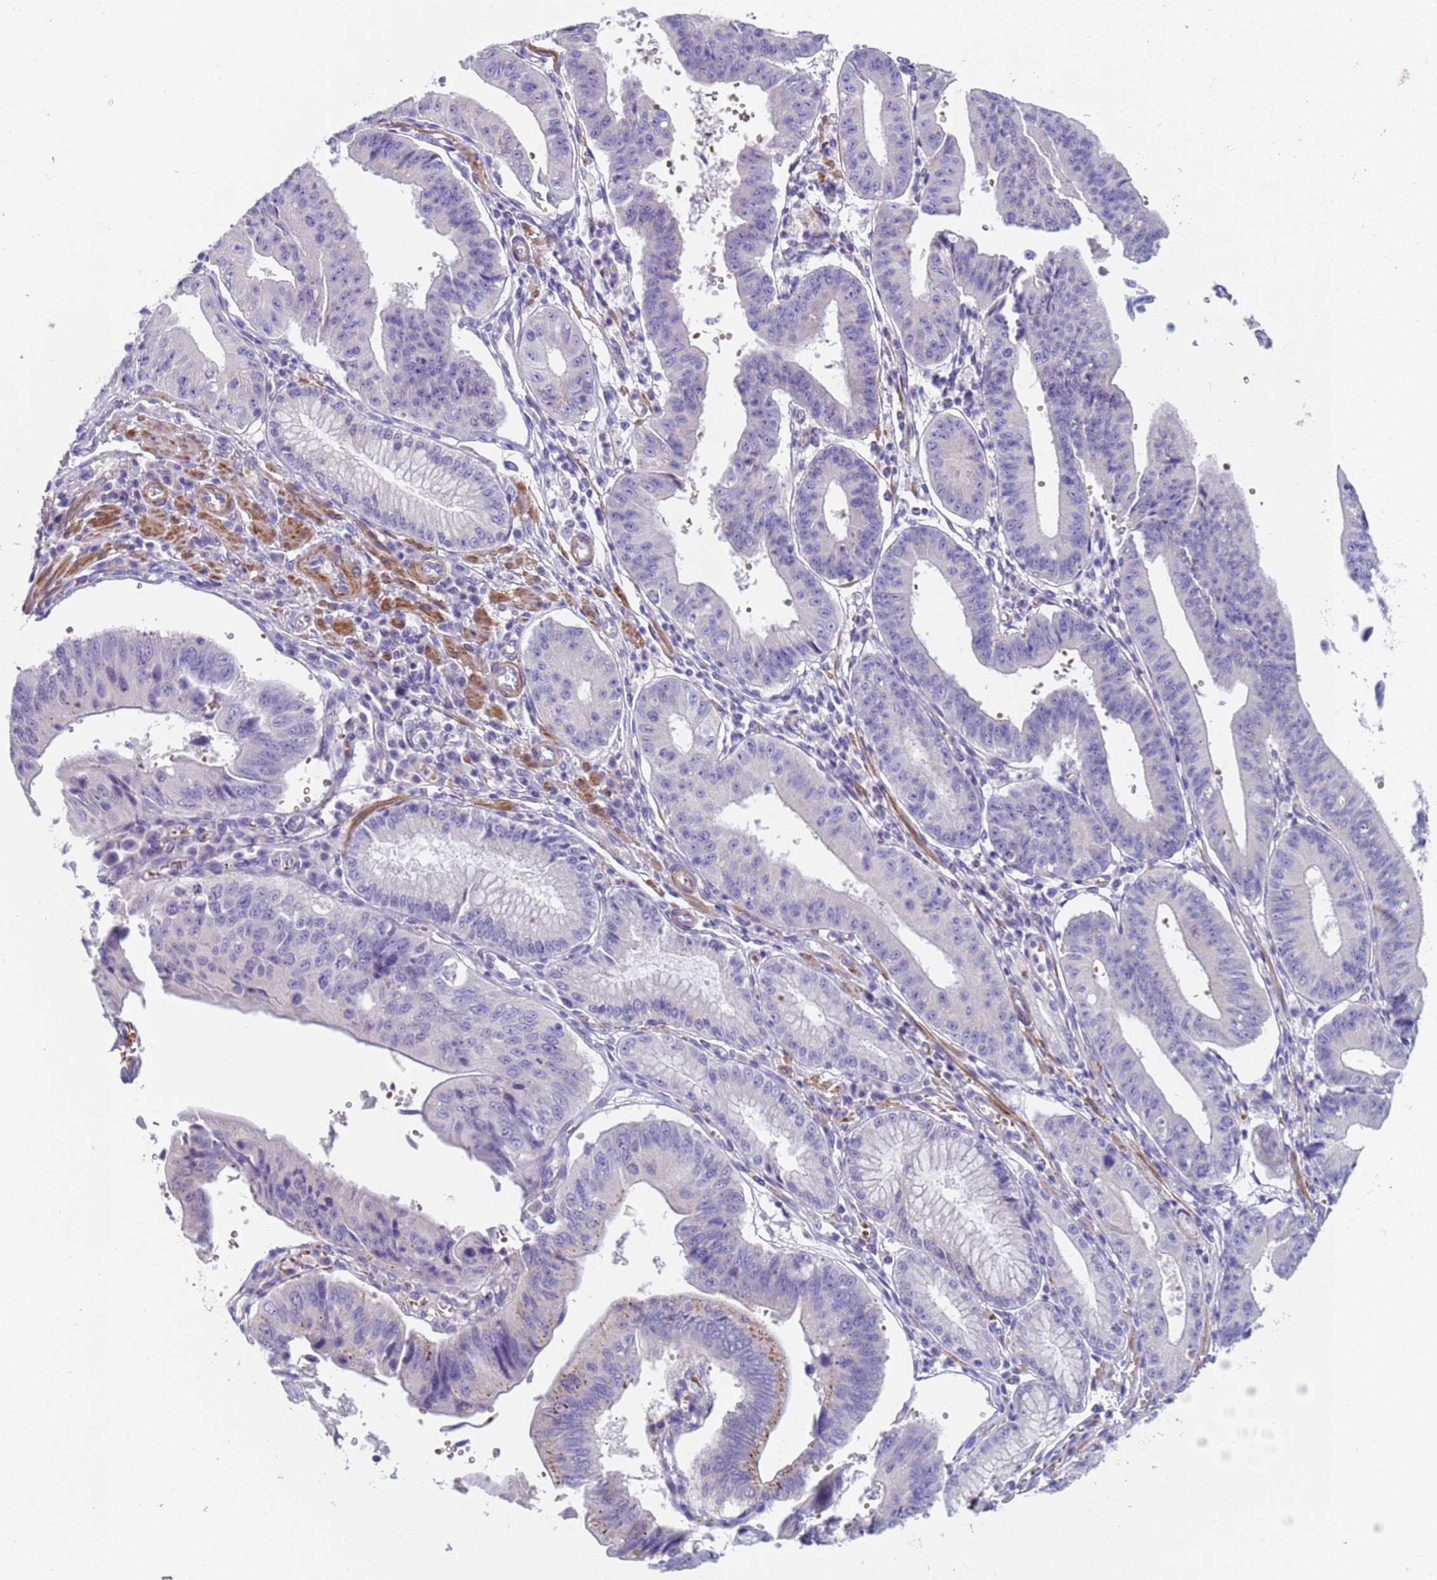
{"staining": {"intensity": "negative", "quantity": "none", "location": "none"}, "tissue": "stomach cancer", "cell_type": "Tumor cells", "image_type": "cancer", "snomed": [{"axis": "morphology", "description": "Adenocarcinoma, NOS"}, {"axis": "topography", "description": "Stomach"}], "caption": "Immunohistochemistry photomicrograph of neoplastic tissue: human stomach cancer (adenocarcinoma) stained with DAB (3,3'-diaminobenzidine) exhibits no significant protein positivity in tumor cells.", "gene": "KBTBD3", "patient": {"sex": "male", "age": 59}}